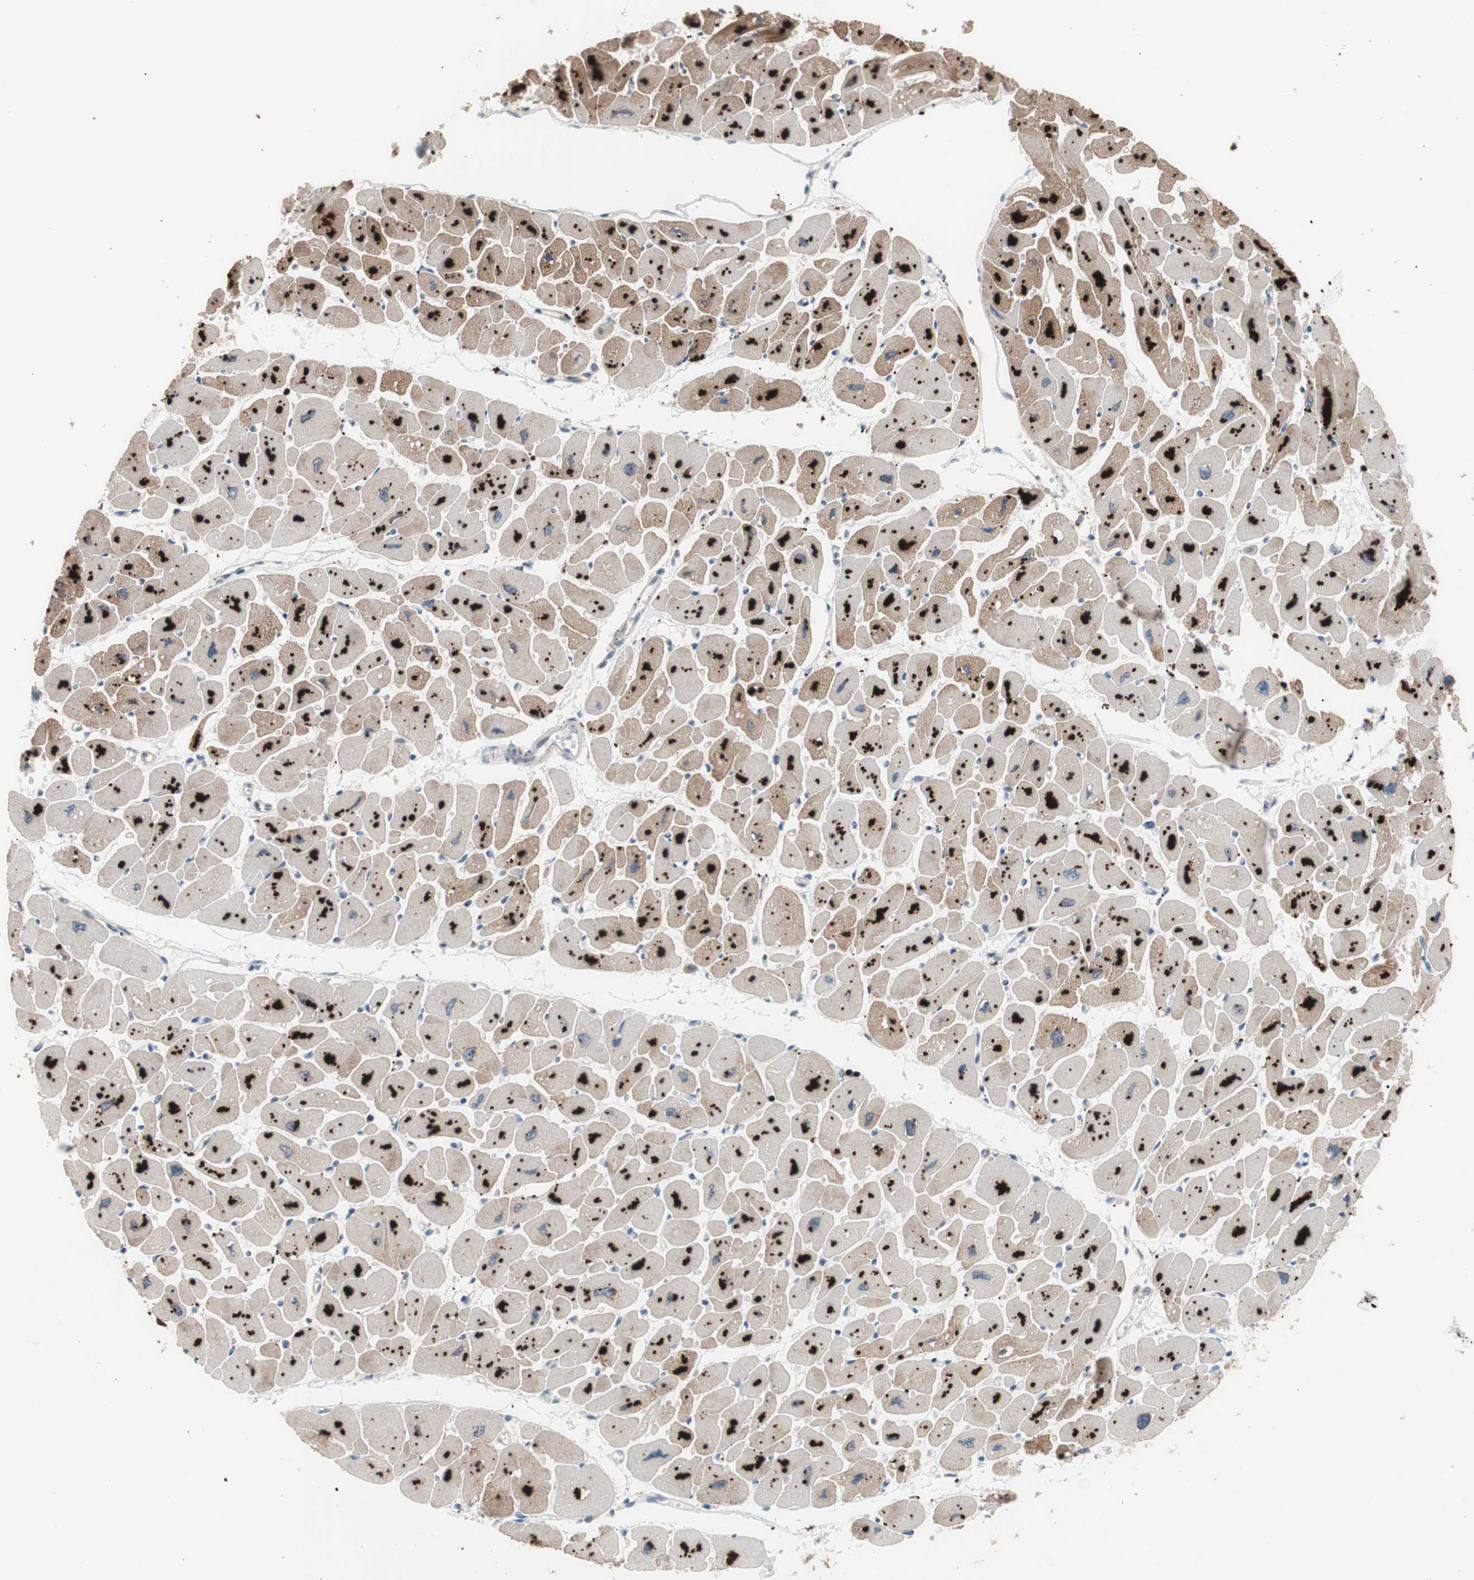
{"staining": {"intensity": "strong", "quantity": "25%-75%", "location": "cytoplasmic/membranous,nuclear"}, "tissue": "heart muscle", "cell_type": "Cardiomyocytes", "image_type": "normal", "snomed": [{"axis": "morphology", "description": "Normal tissue, NOS"}, {"axis": "topography", "description": "Heart"}], "caption": "Protein staining of benign heart muscle displays strong cytoplasmic/membranous,nuclear positivity in about 25%-75% of cardiomyocytes. (DAB IHC, brown staining for protein, blue staining for nuclei).", "gene": "SMG1", "patient": {"sex": "female", "age": 54}}